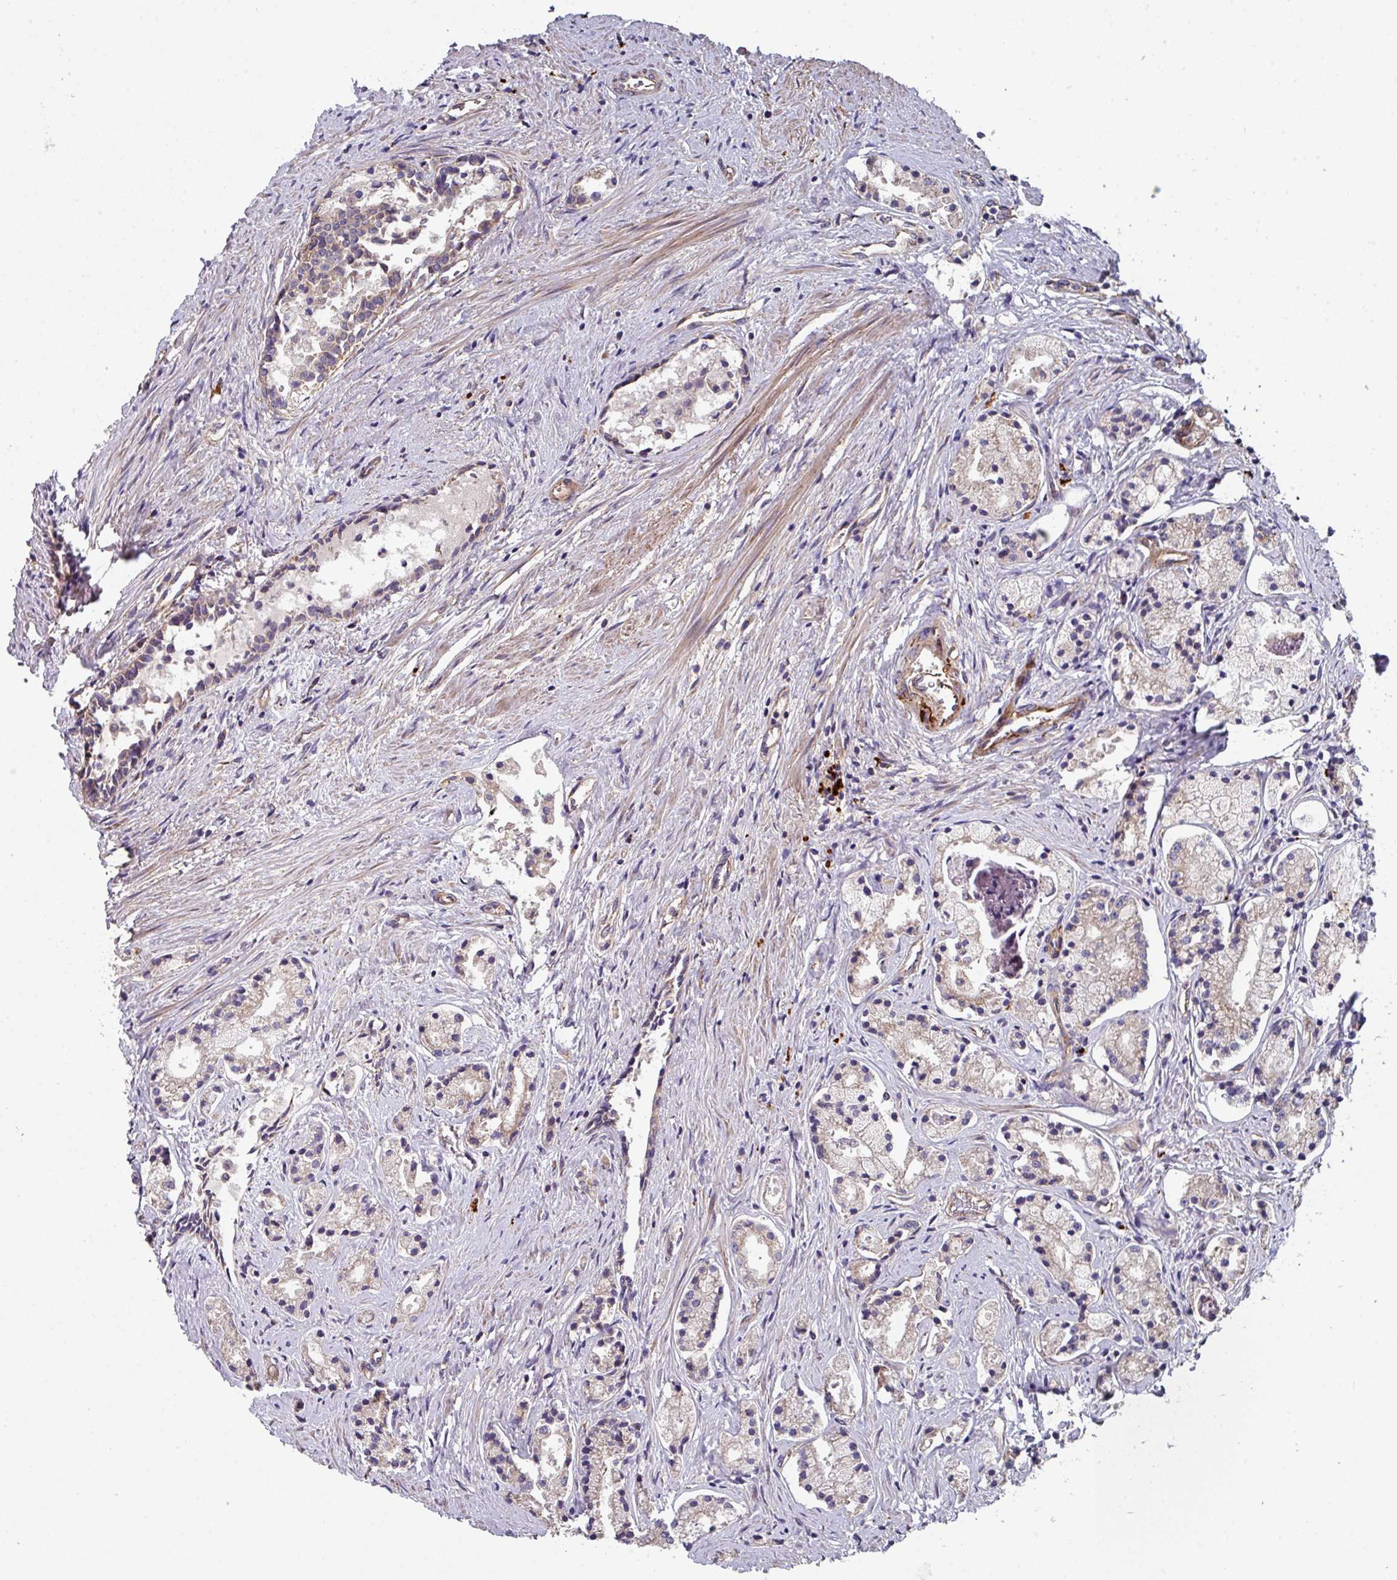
{"staining": {"intensity": "weak", "quantity": "25%-75%", "location": "cytoplasmic/membranous"}, "tissue": "prostate cancer", "cell_type": "Tumor cells", "image_type": "cancer", "snomed": [{"axis": "morphology", "description": "Adenocarcinoma, High grade"}, {"axis": "topography", "description": "Prostate"}], "caption": "Protein expression analysis of human prostate cancer (adenocarcinoma (high-grade)) reveals weak cytoplasmic/membranous staining in approximately 25%-75% of tumor cells.", "gene": "DCAF12L2", "patient": {"sex": "male", "age": 69}}